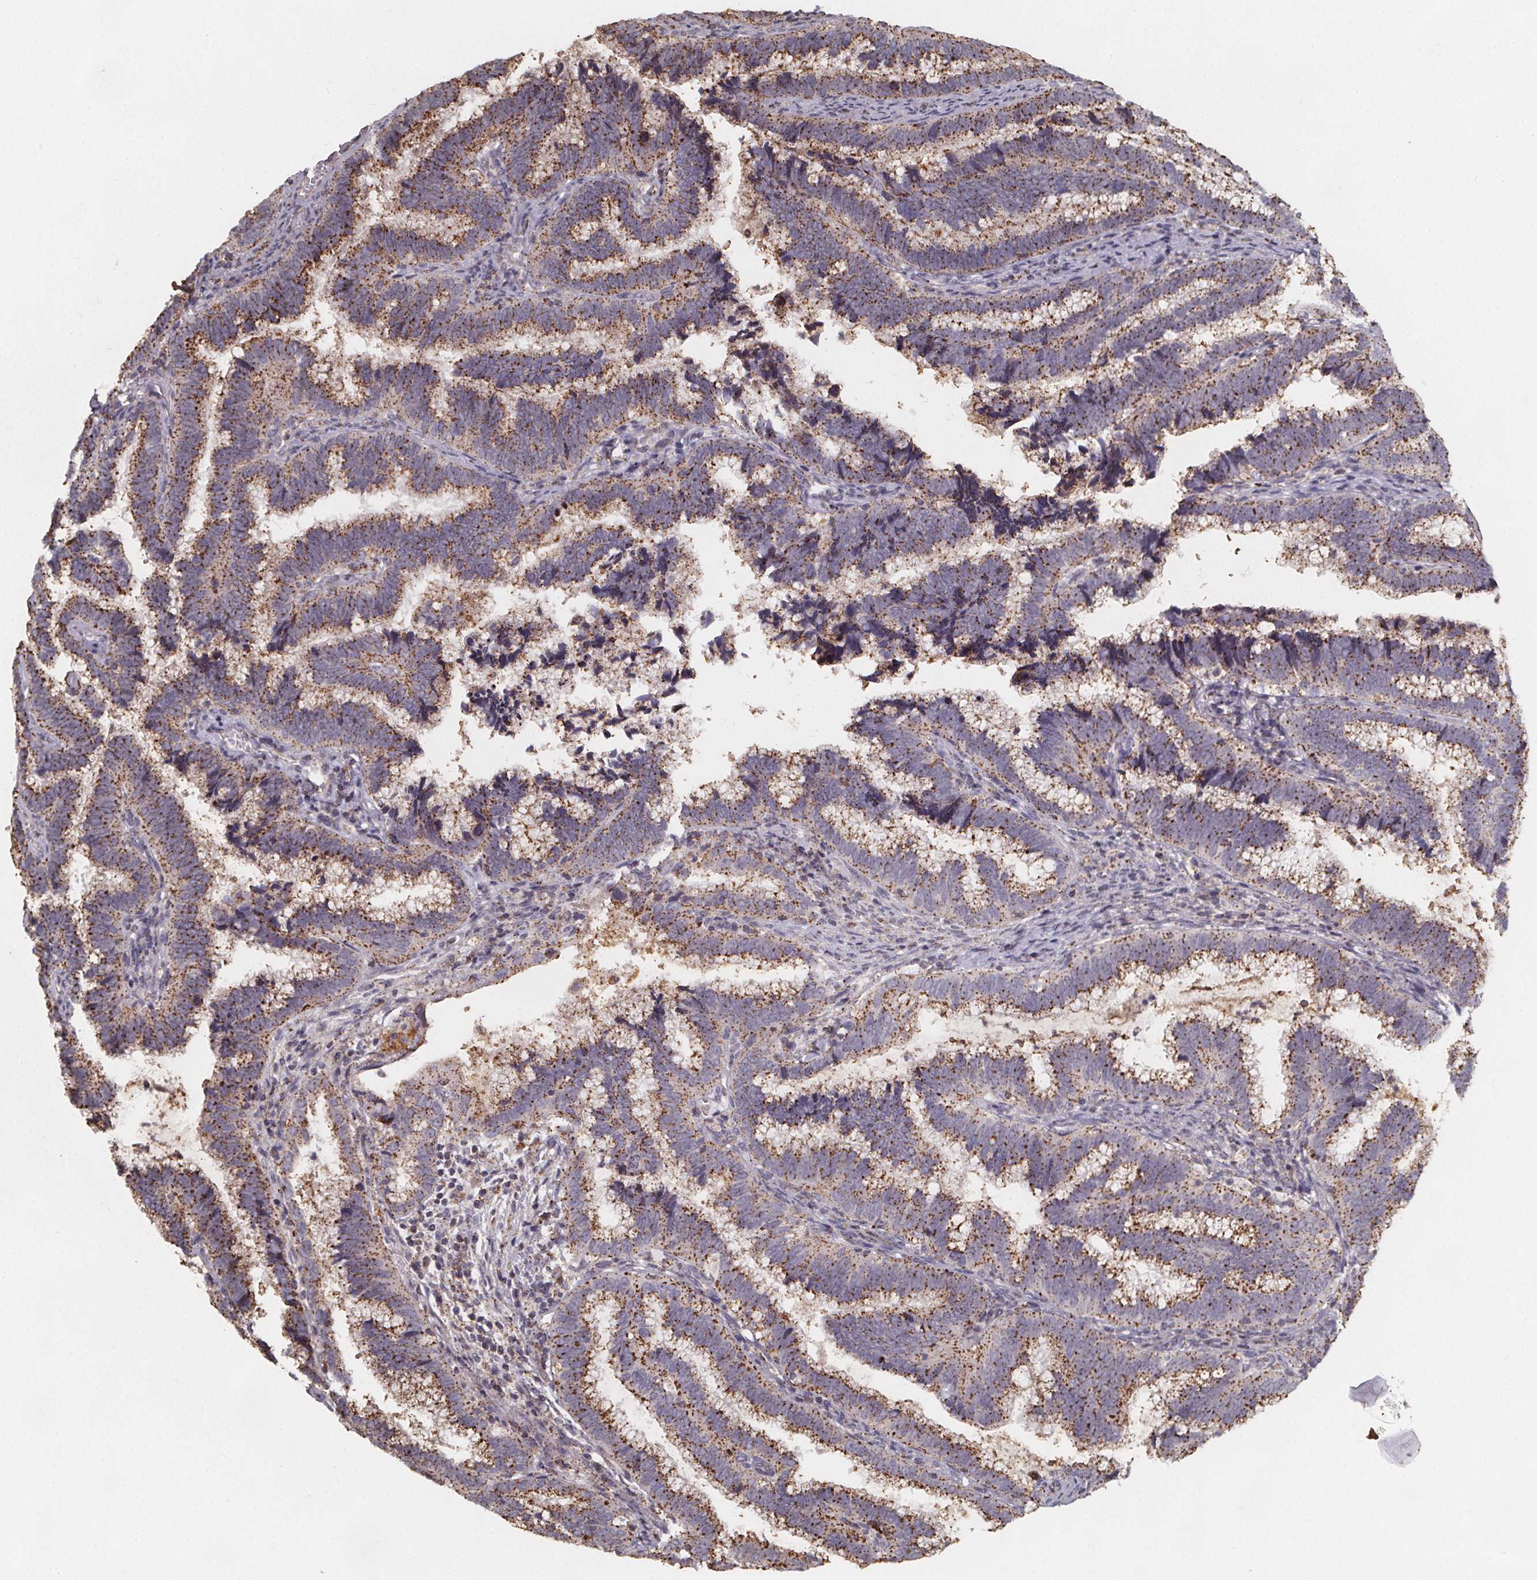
{"staining": {"intensity": "moderate", "quantity": ">75%", "location": "cytoplasmic/membranous"}, "tissue": "cervical cancer", "cell_type": "Tumor cells", "image_type": "cancer", "snomed": [{"axis": "morphology", "description": "Adenocarcinoma, NOS"}, {"axis": "topography", "description": "Cervix"}], "caption": "Immunohistochemistry of human cervical cancer reveals medium levels of moderate cytoplasmic/membranous expression in about >75% of tumor cells.", "gene": "ZNF879", "patient": {"sex": "female", "age": 61}}